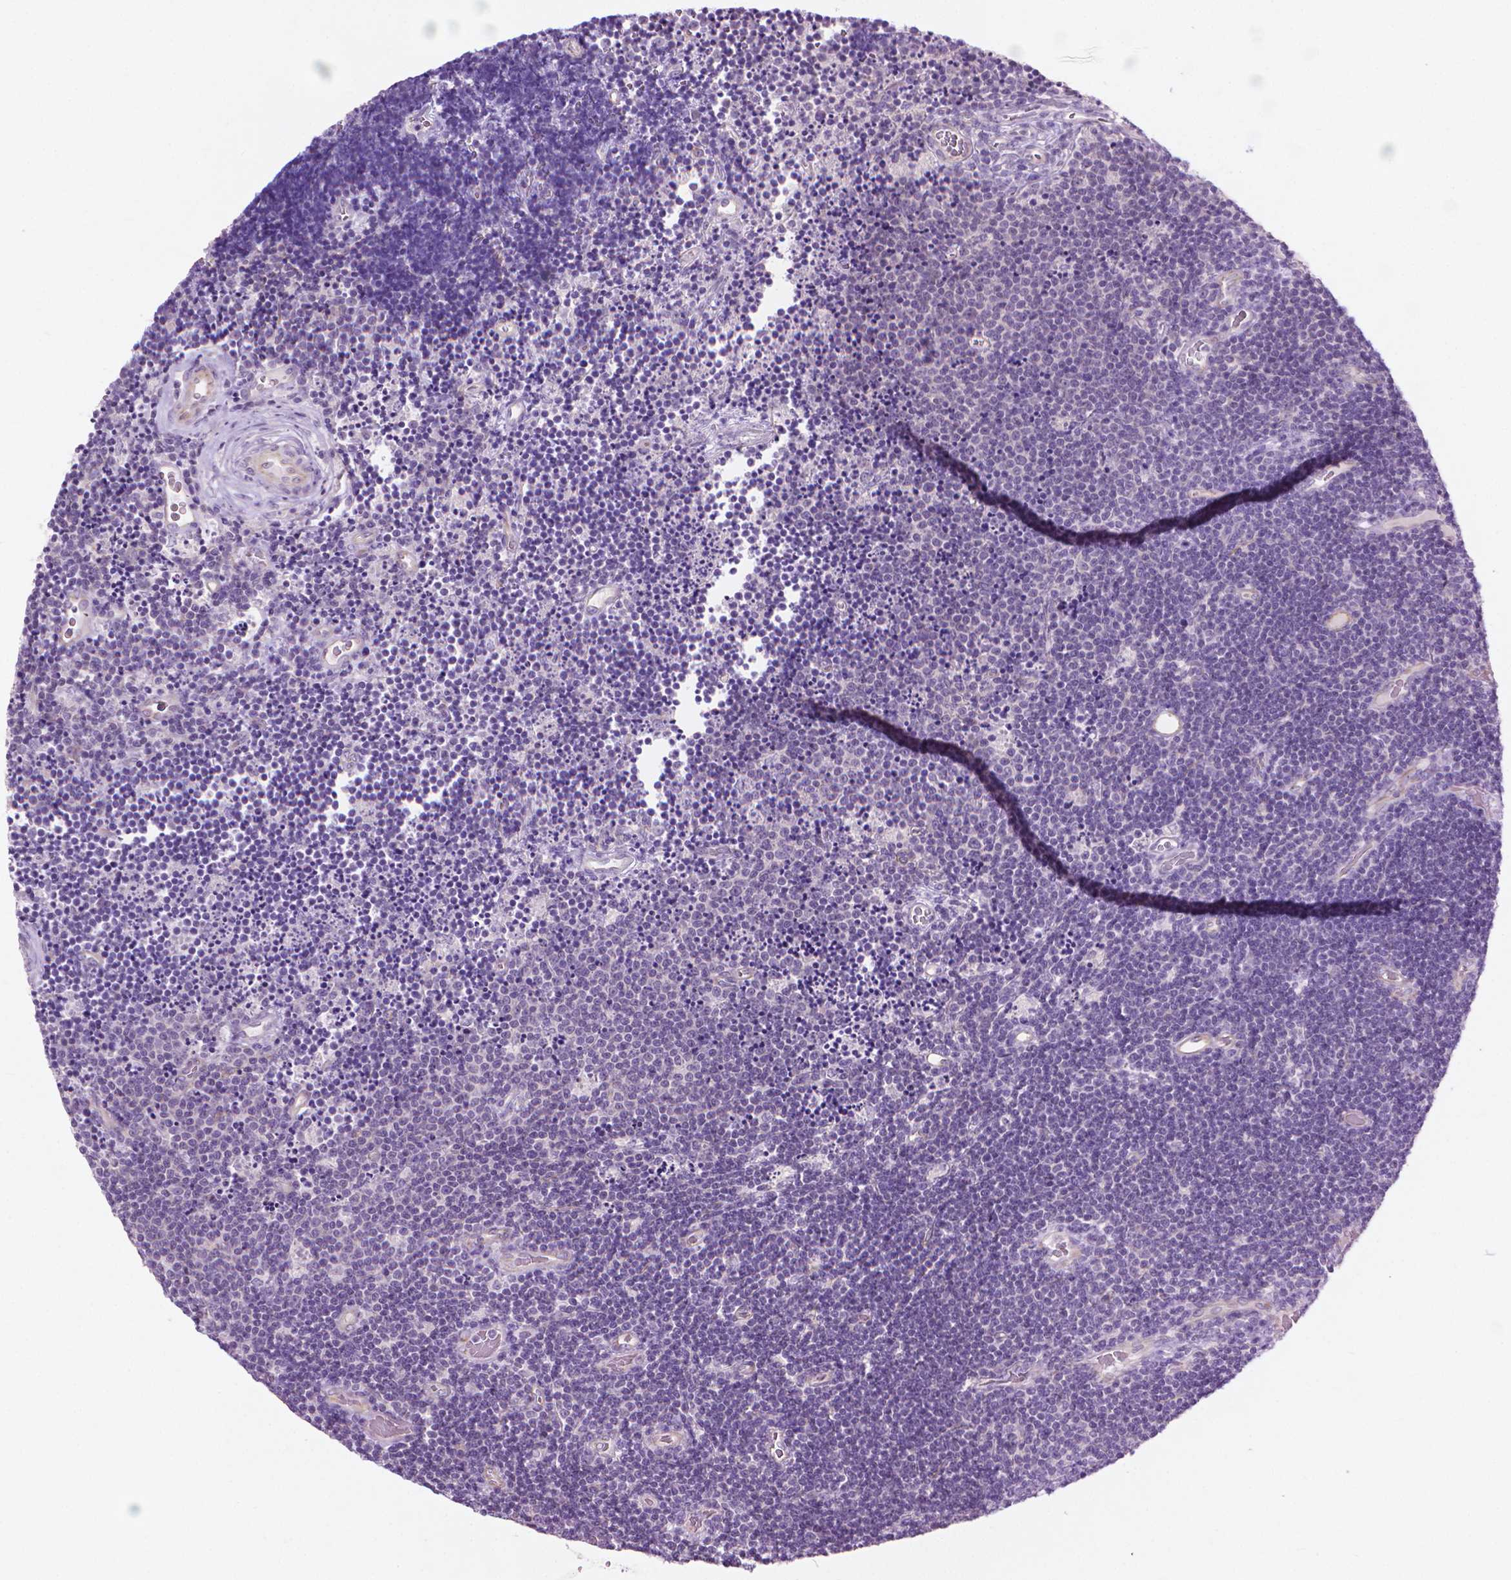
{"staining": {"intensity": "negative", "quantity": "none", "location": "none"}, "tissue": "lymphoma", "cell_type": "Tumor cells", "image_type": "cancer", "snomed": [{"axis": "morphology", "description": "Malignant lymphoma, non-Hodgkin's type, Low grade"}, {"axis": "topography", "description": "Brain"}], "caption": "Lymphoma was stained to show a protein in brown. There is no significant expression in tumor cells. (Stains: DAB immunohistochemistry with hematoxylin counter stain, Microscopy: brightfield microscopy at high magnification).", "gene": "KRT73", "patient": {"sex": "female", "age": 66}}